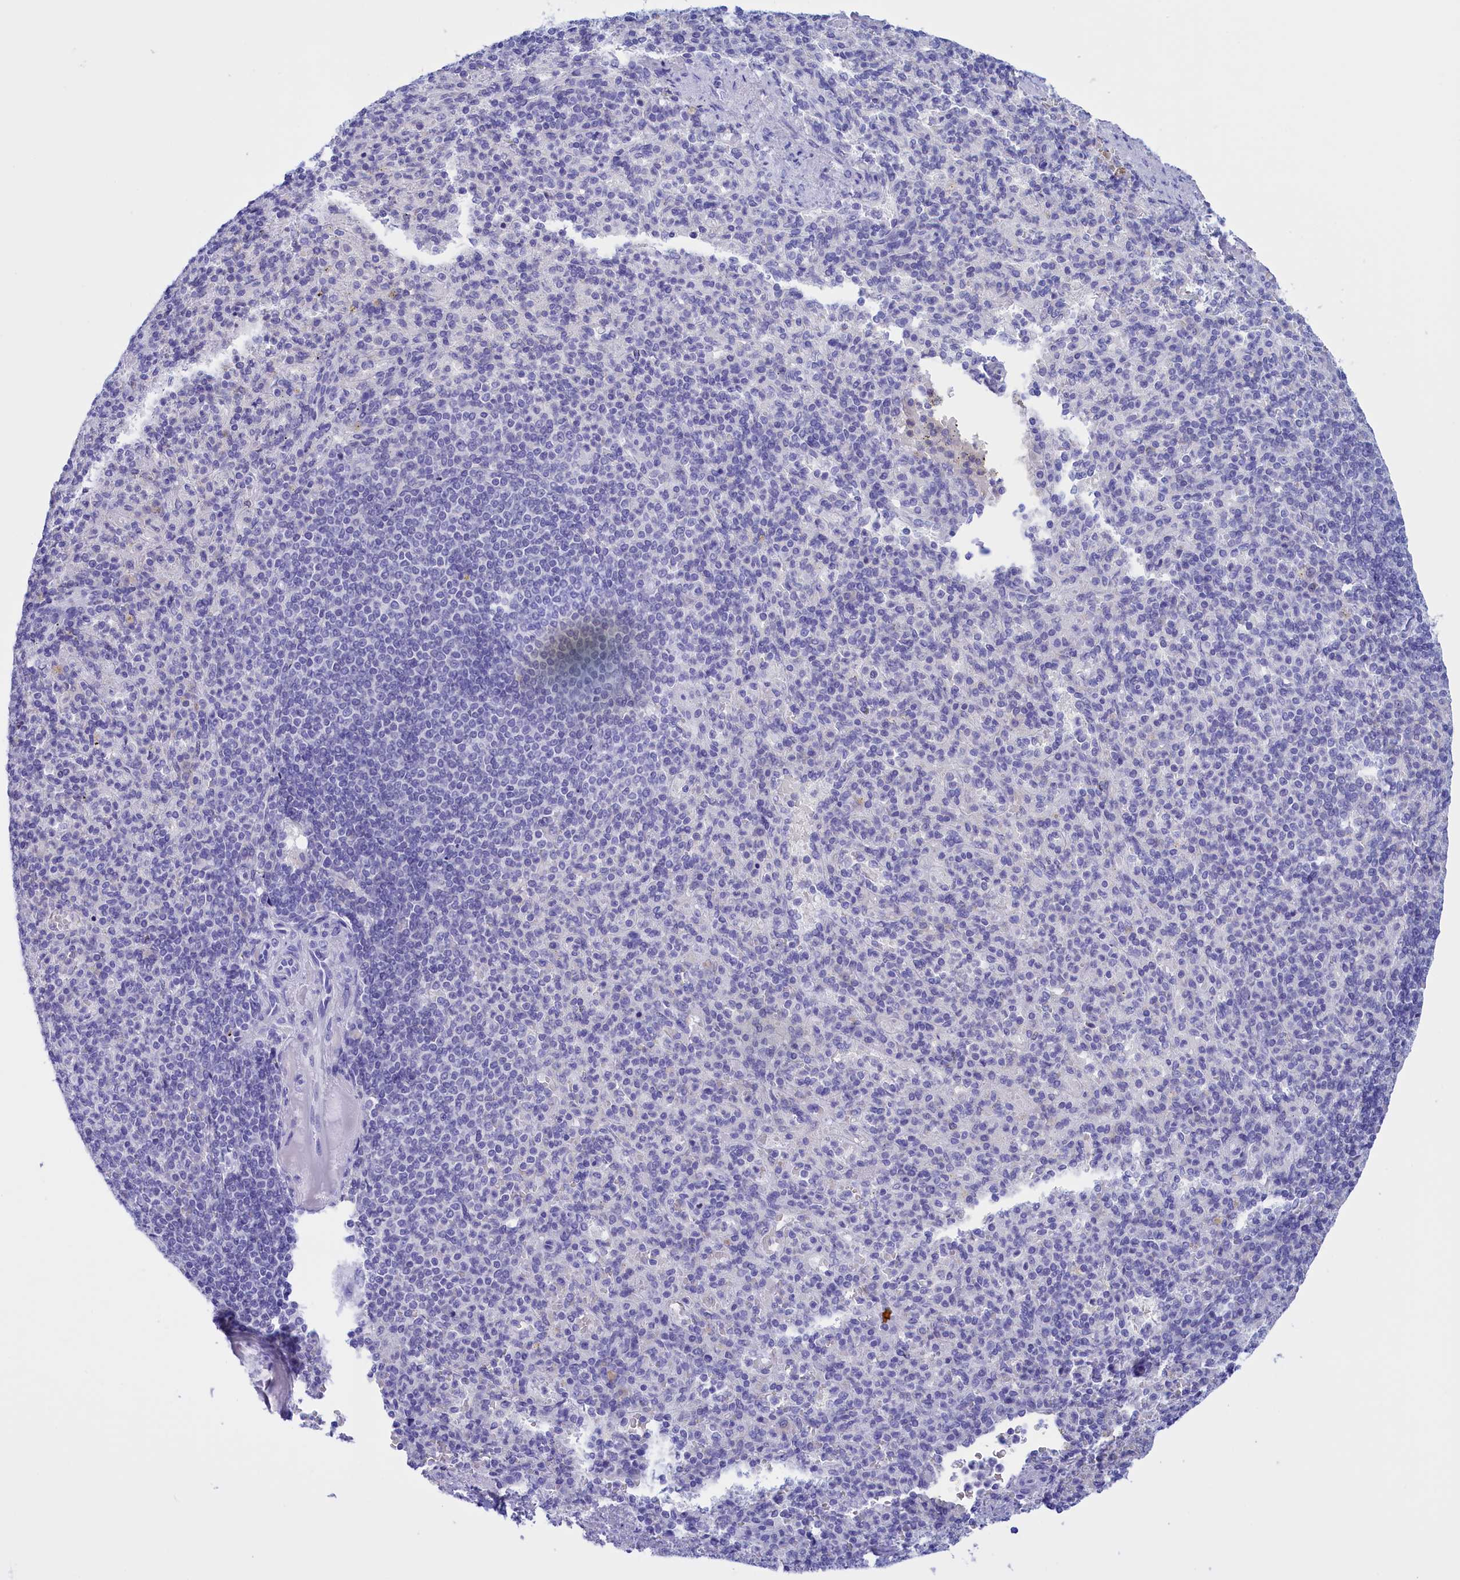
{"staining": {"intensity": "negative", "quantity": "none", "location": "none"}, "tissue": "spleen", "cell_type": "Cells in red pulp", "image_type": "normal", "snomed": [{"axis": "morphology", "description": "Normal tissue, NOS"}, {"axis": "topography", "description": "Spleen"}], "caption": "Immunohistochemistry (IHC) of unremarkable spleen displays no expression in cells in red pulp. (DAB (3,3'-diaminobenzidine) immunohistochemistry (IHC), high magnification).", "gene": "PROK2", "patient": {"sex": "female", "age": 74}}